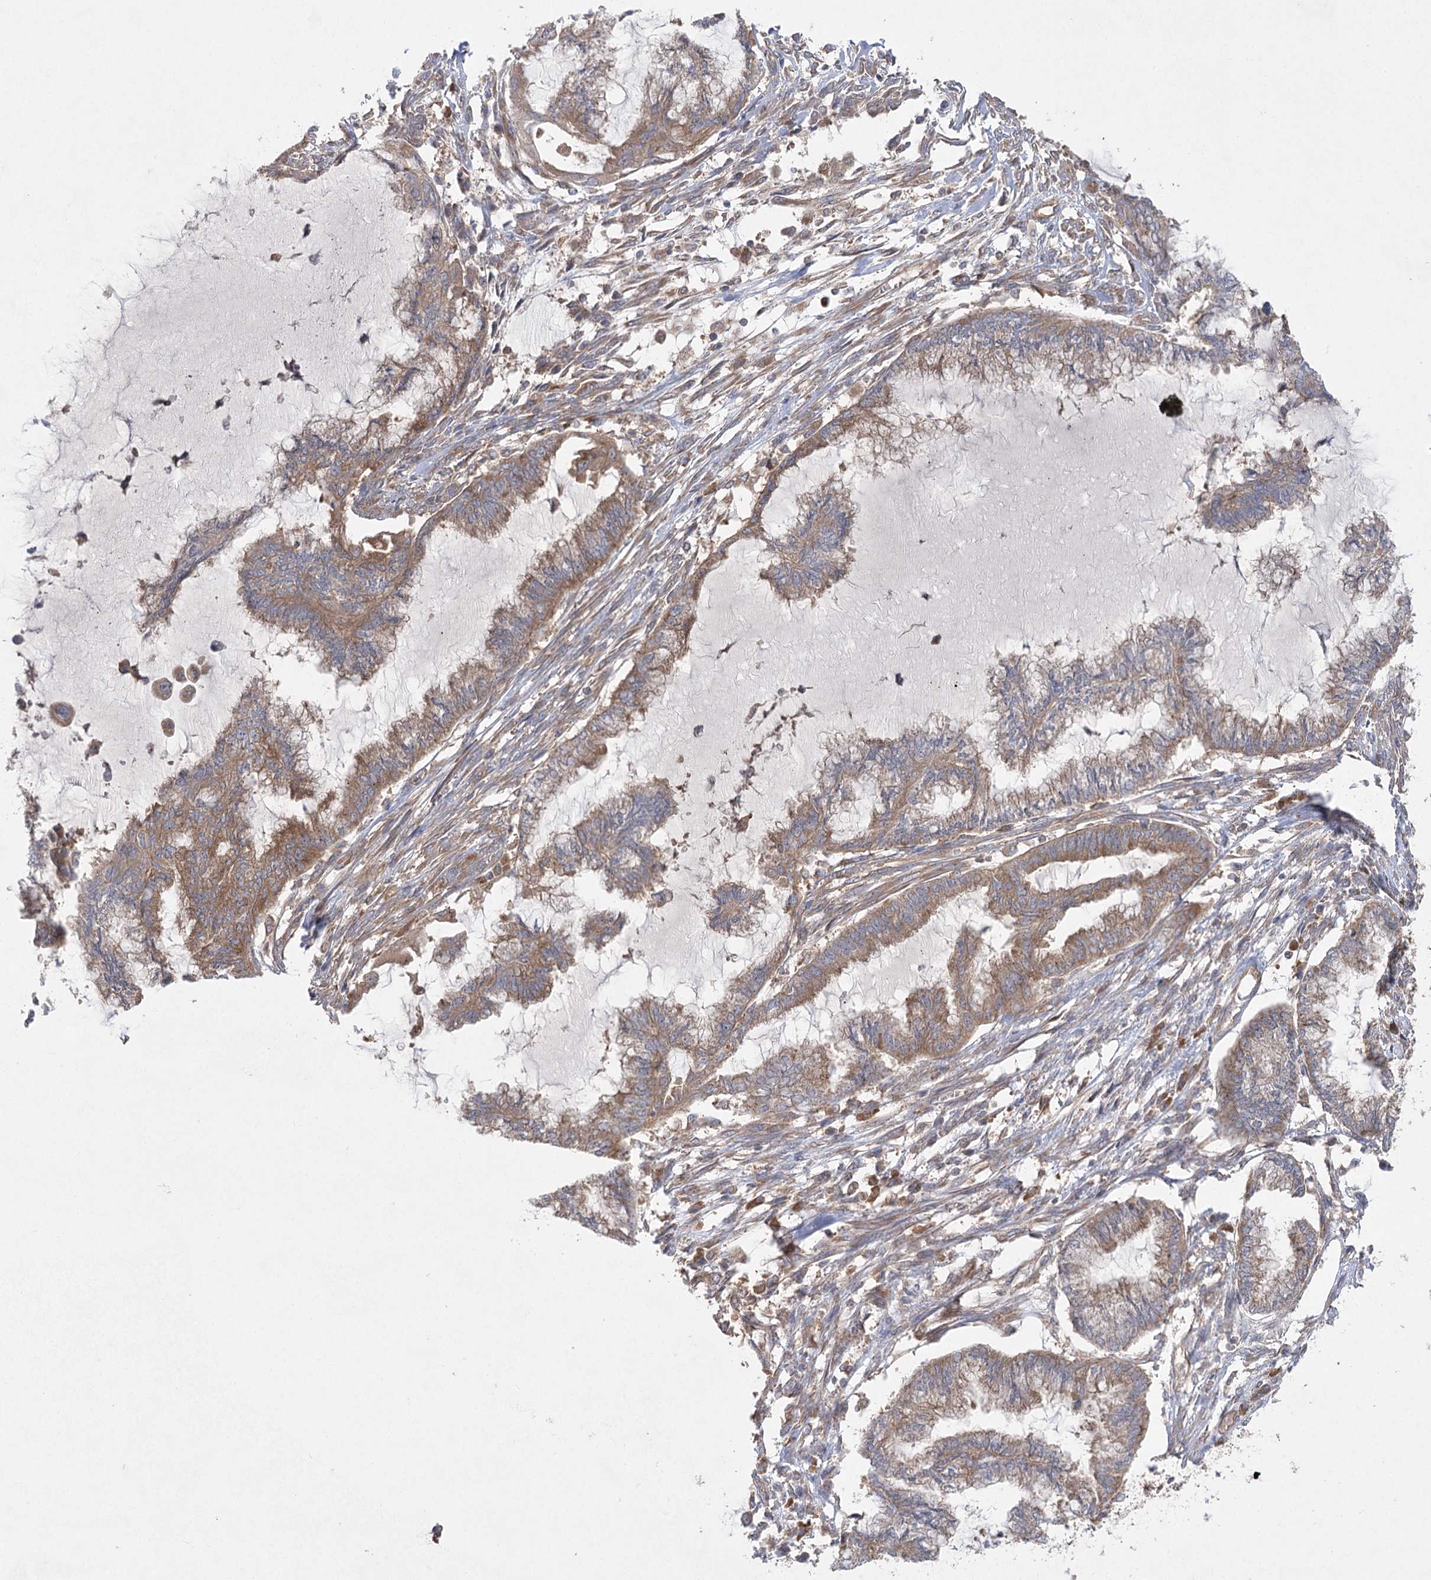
{"staining": {"intensity": "moderate", "quantity": ">75%", "location": "cytoplasmic/membranous"}, "tissue": "endometrial cancer", "cell_type": "Tumor cells", "image_type": "cancer", "snomed": [{"axis": "morphology", "description": "Adenocarcinoma, NOS"}, {"axis": "topography", "description": "Endometrium"}], "caption": "Moderate cytoplasmic/membranous staining is present in about >75% of tumor cells in endometrial cancer (adenocarcinoma). The protein is stained brown, and the nuclei are stained in blue (DAB (3,3'-diaminobenzidine) IHC with brightfield microscopy, high magnification).", "gene": "EIF3A", "patient": {"sex": "female", "age": 86}}